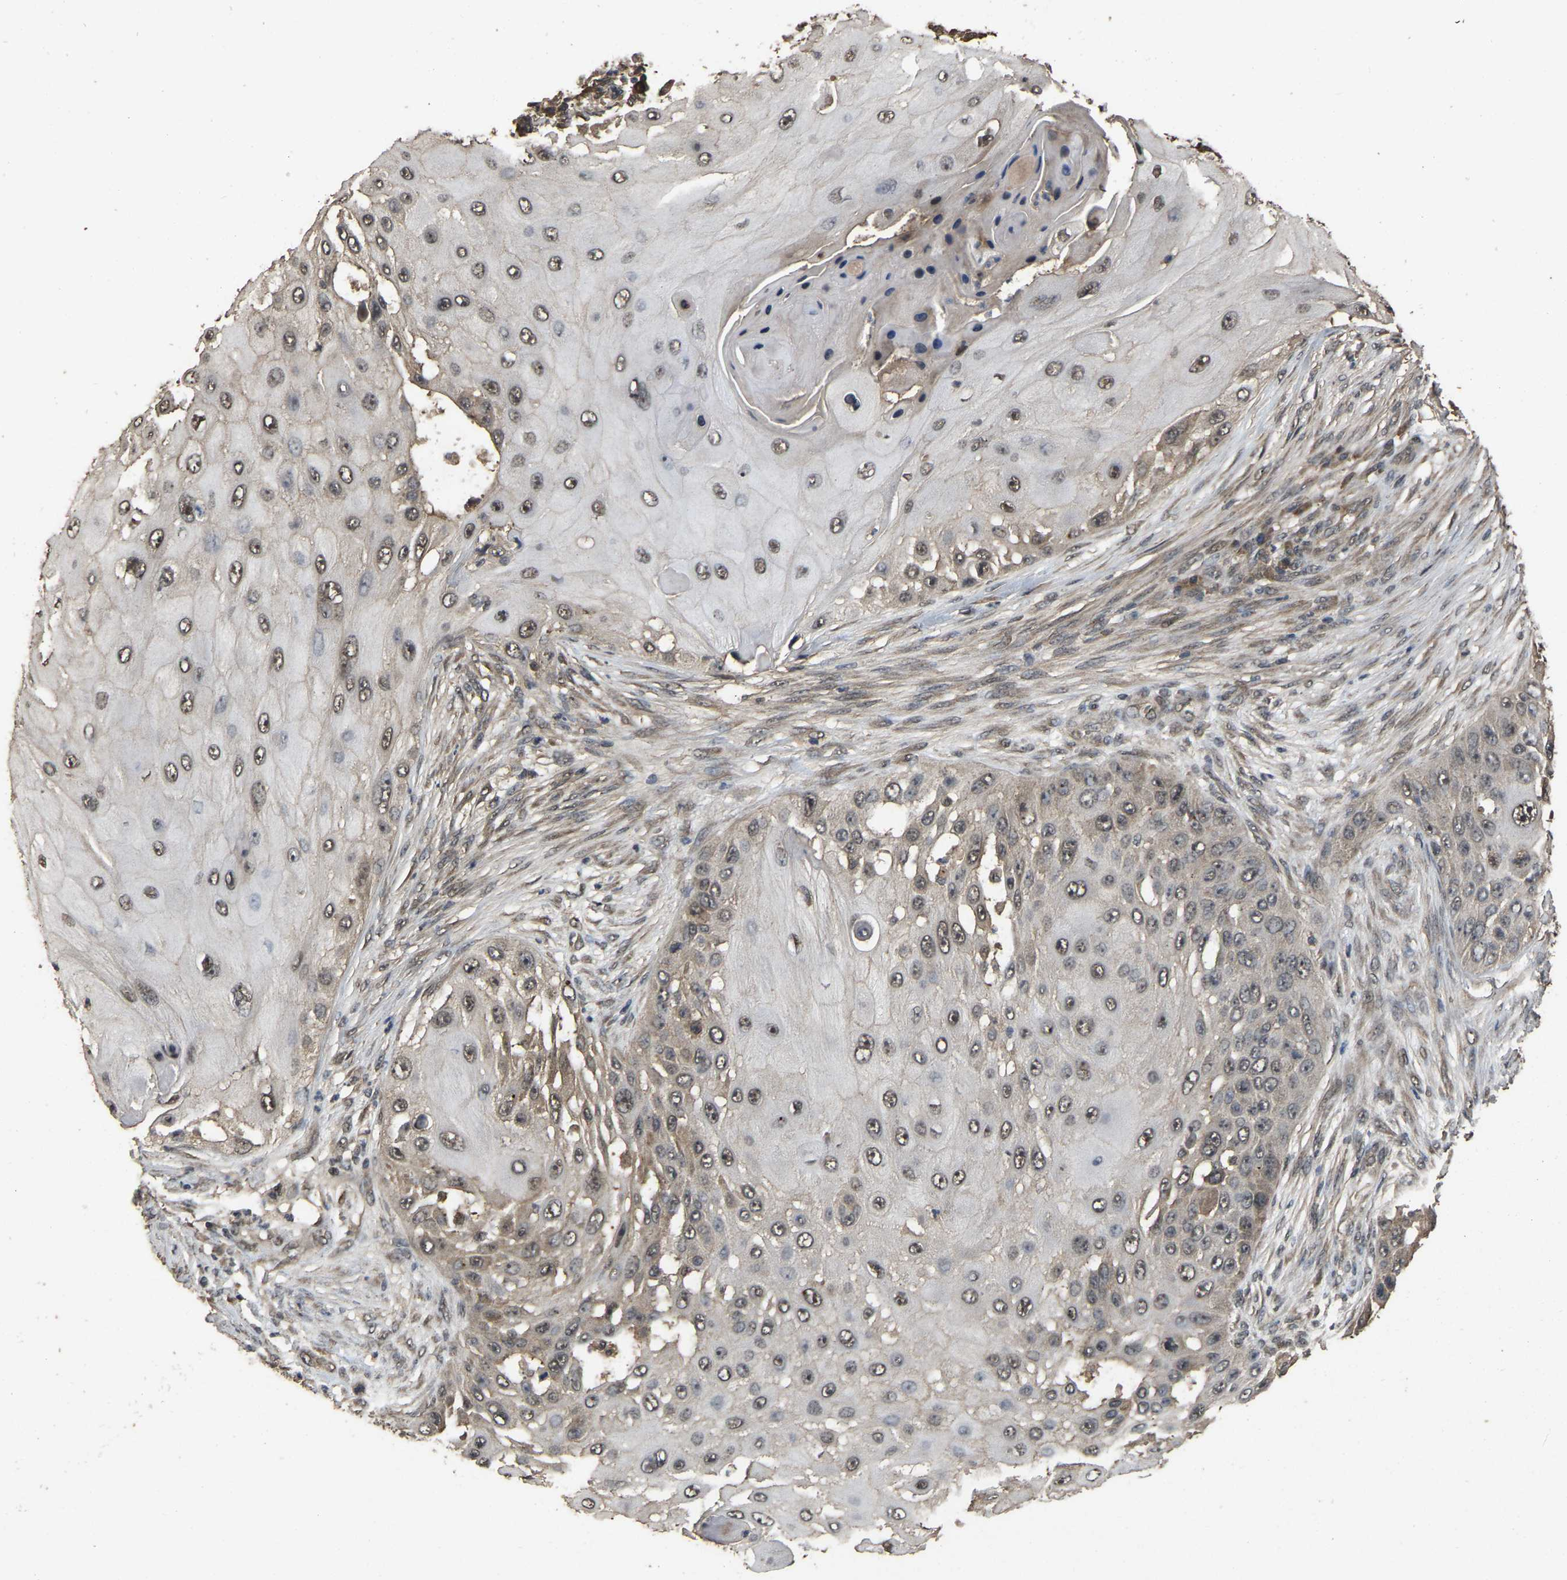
{"staining": {"intensity": "moderate", "quantity": ">75%", "location": "cytoplasmic/membranous,nuclear"}, "tissue": "skin cancer", "cell_type": "Tumor cells", "image_type": "cancer", "snomed": [{"axis": "morphology", "description": "Squamous cell carcinoma, NOS"}, {"axis": "topography", "description": "Skin"}], "caption": "Squamous cell carcinoma (skin) stained with DAB (3,3'-diaminobenzidine) immunohistochemistry exhibits medium levels of moderate cytoplasmic/membranous and nuclear expression in about >75% of tumor cells.", "gene": "ARHGAP23", "patient": {"sex": "female", "age": 44}}